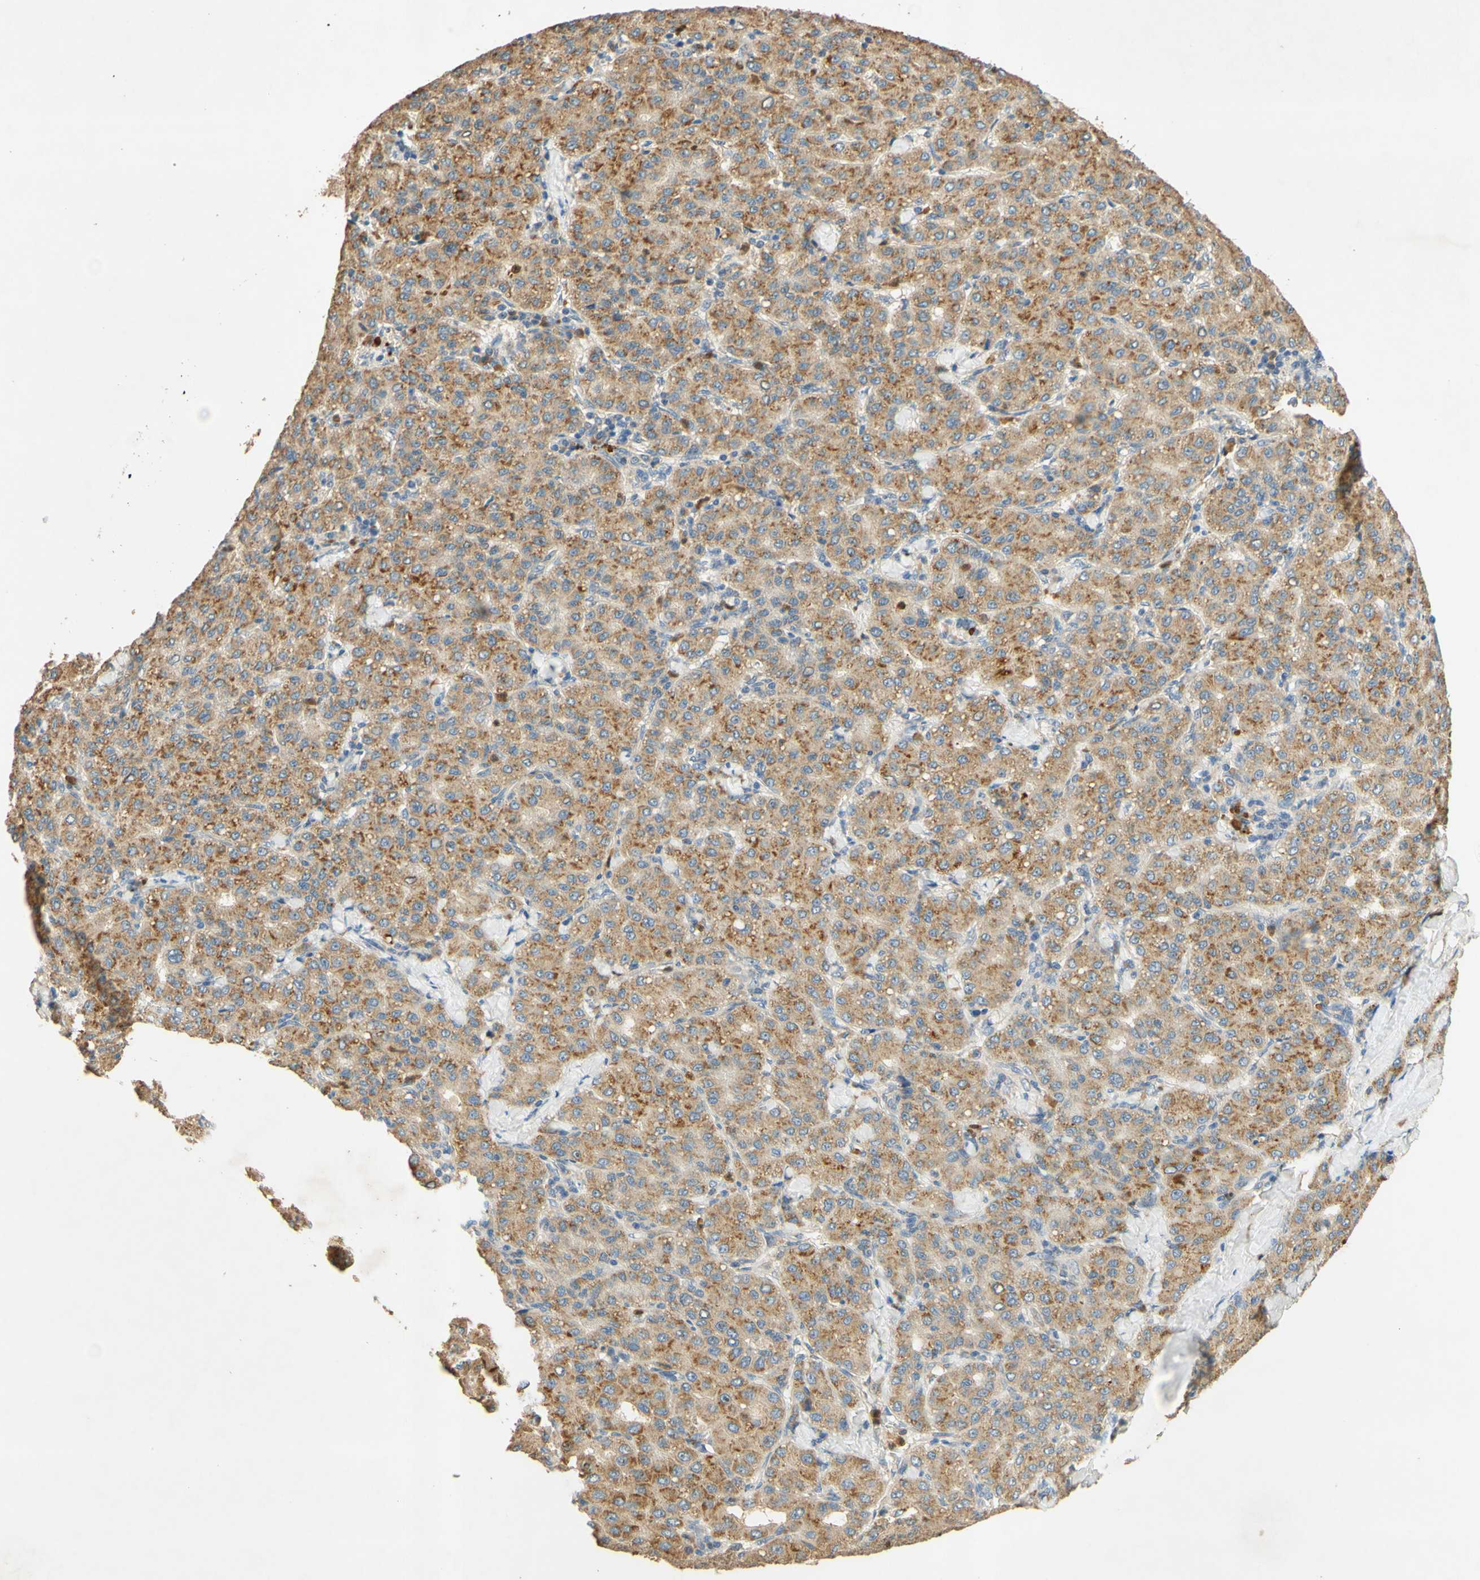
{"staining": {"intensity": "moderate", "quantity": ">75%", "location": "cytoplasmic/membranous"}, "tissue": "liver cancer", "cell_type": "Tumor cells", "image_type": "cancer", "snomed": [{"axis": "morphology", "description": "Carcinoma, Hepatocellular, NOS"}, {"axis": "topography", "description": "Liver"}], "caption": "There is medium levels of moderate cytoplasmic/membranous expression in tumor cells of liver cancer, as demonstrated by immunohistochemical staining (brown color).", "gene": "ENTREP2", "patient": {"sex": "male", "age": 65}}